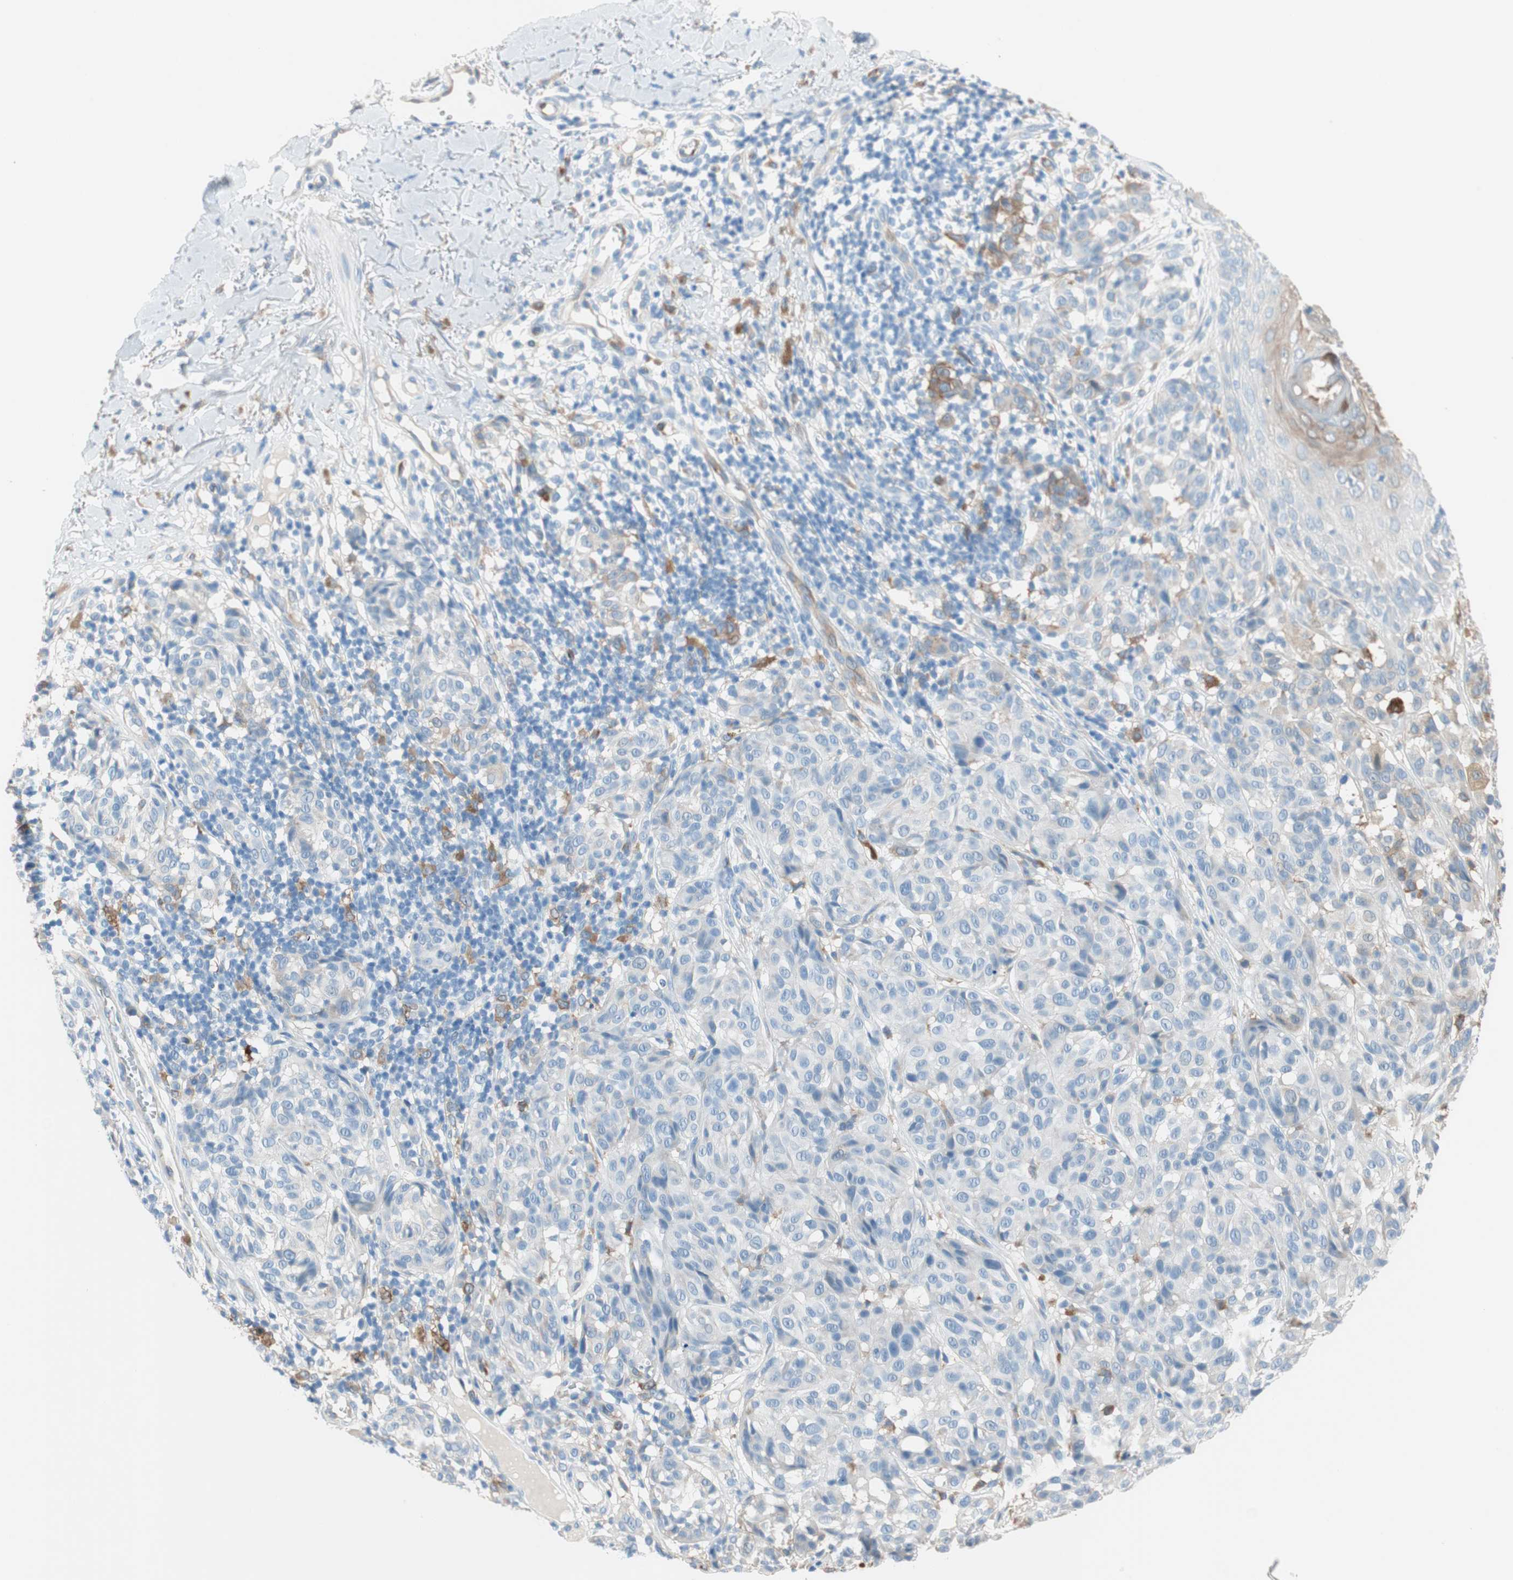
{"staining": {"intensity": "moderate", "quantity": "25%-75%", "location": "cytoplasmic/membranous"}, "tissue": "melanoma", "cell_type": "Tumor cells", "image_type": "cancer", "snomed": [{"axis": "morphology", "description": "Malignant melanoma, NOS"}, {"axis": "topography", "description": "Skin"}], "caption": "Melanoma stained with a brown dye exhibits moderate cytoplasmic/membranous positive positivity in approximately 25%-75% of tumor cells.", "gene": "GLUL", "patient": {"sex": "female", "age": 46}}